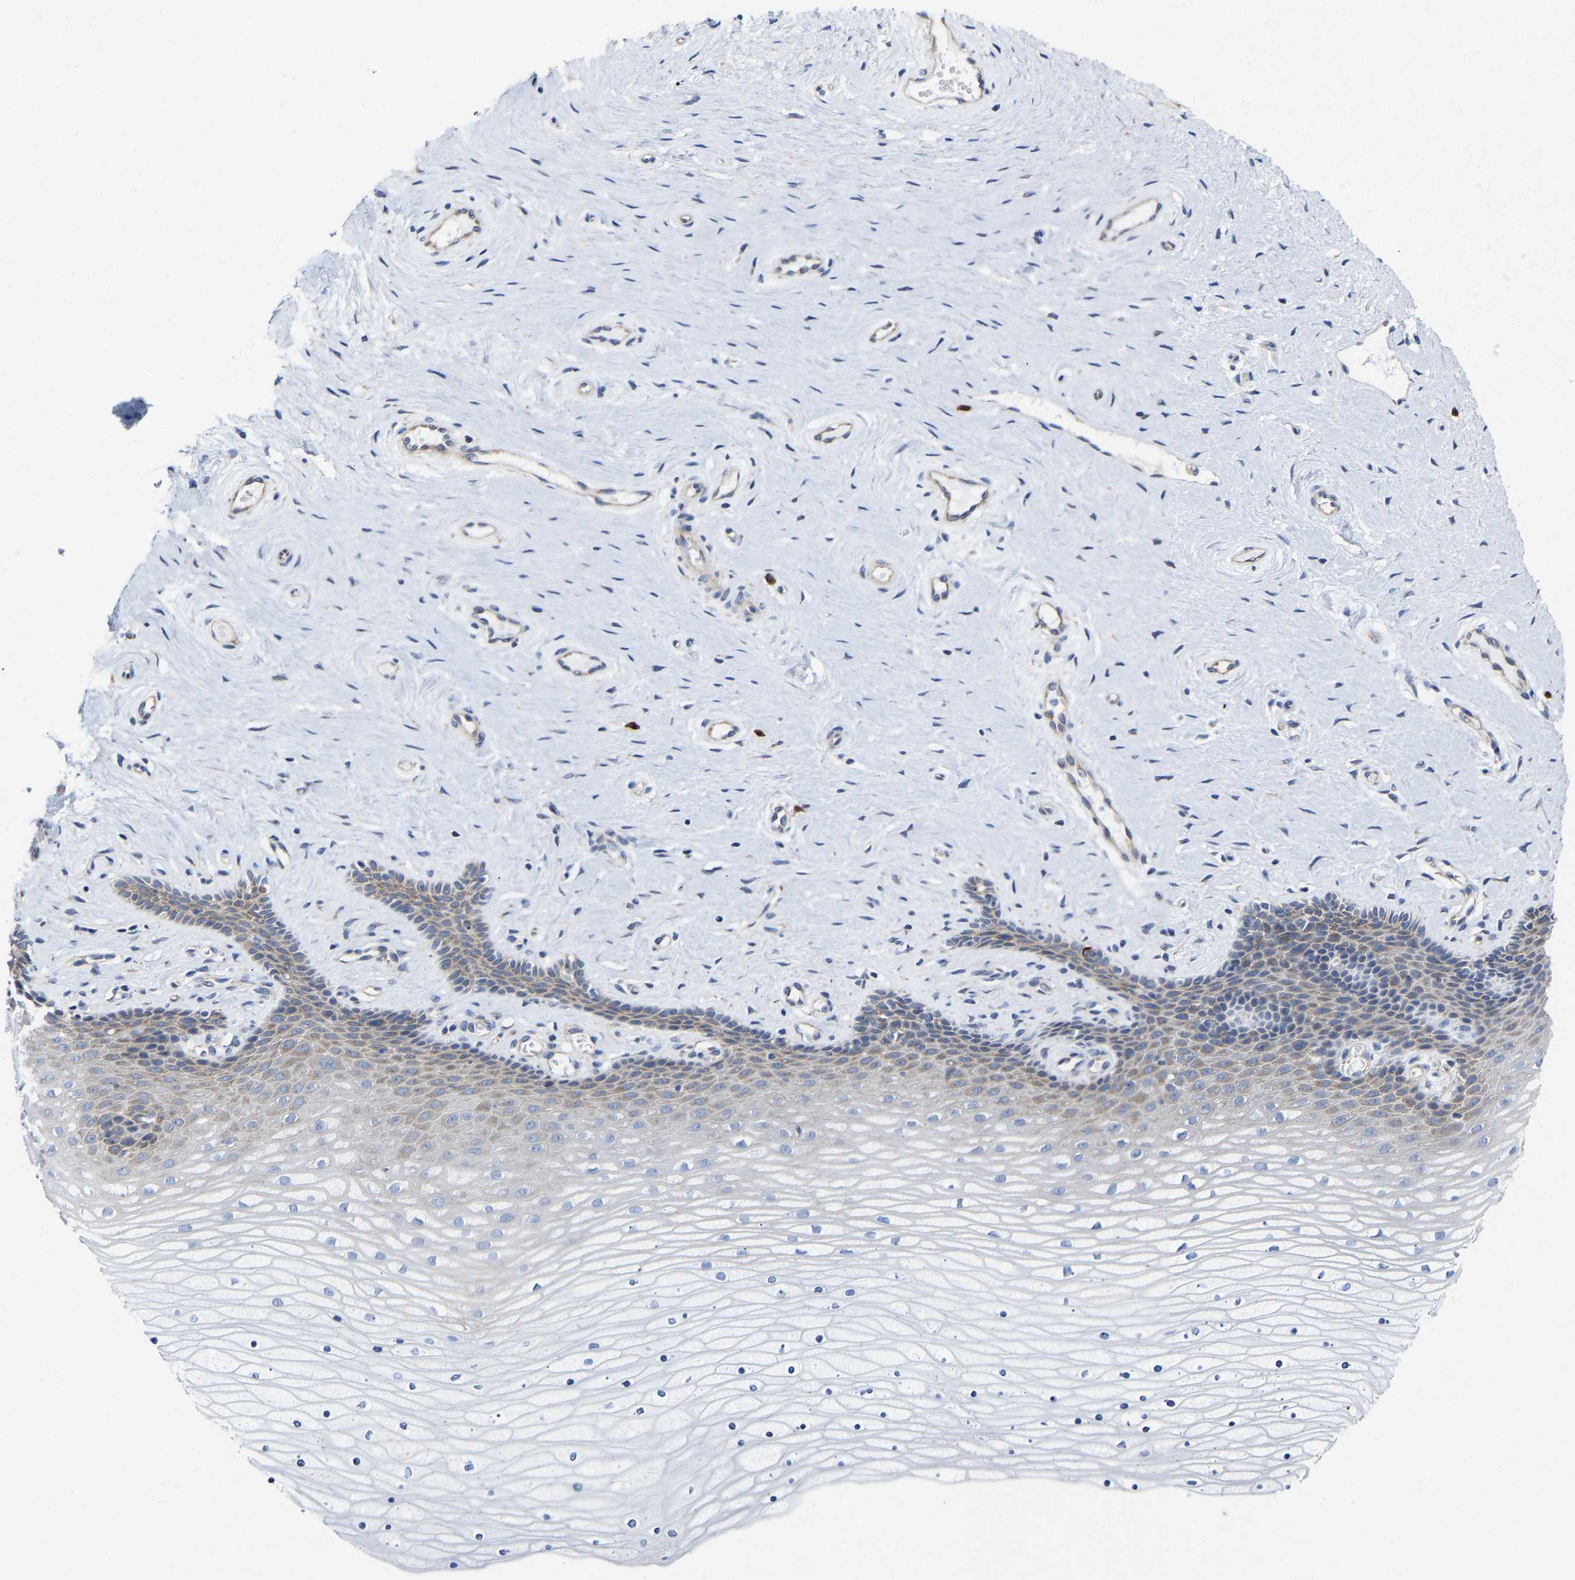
{"staining": {"intensity": "weak", "quantity": "<25%", "location": "cytoplasmic/membranous"}, "tissue": "cervix", "cell_type": "Squamous epithelial cells", "image_type": "normal", "snomed": [{"axis": "morphology", "description": "Normal tissue, NOS"}, {"axis": "topography", "description": "Cervix"}], "caption": "High power microscopy image of an immunohistochemistry (IHC) photomicrograph of benign cervix, revealing no significant expression in squamous epithelial cells. Nuclei are stained in blue.", "gene": "PPP1R15A", "patient": {"sex": "female", "age": 39}}